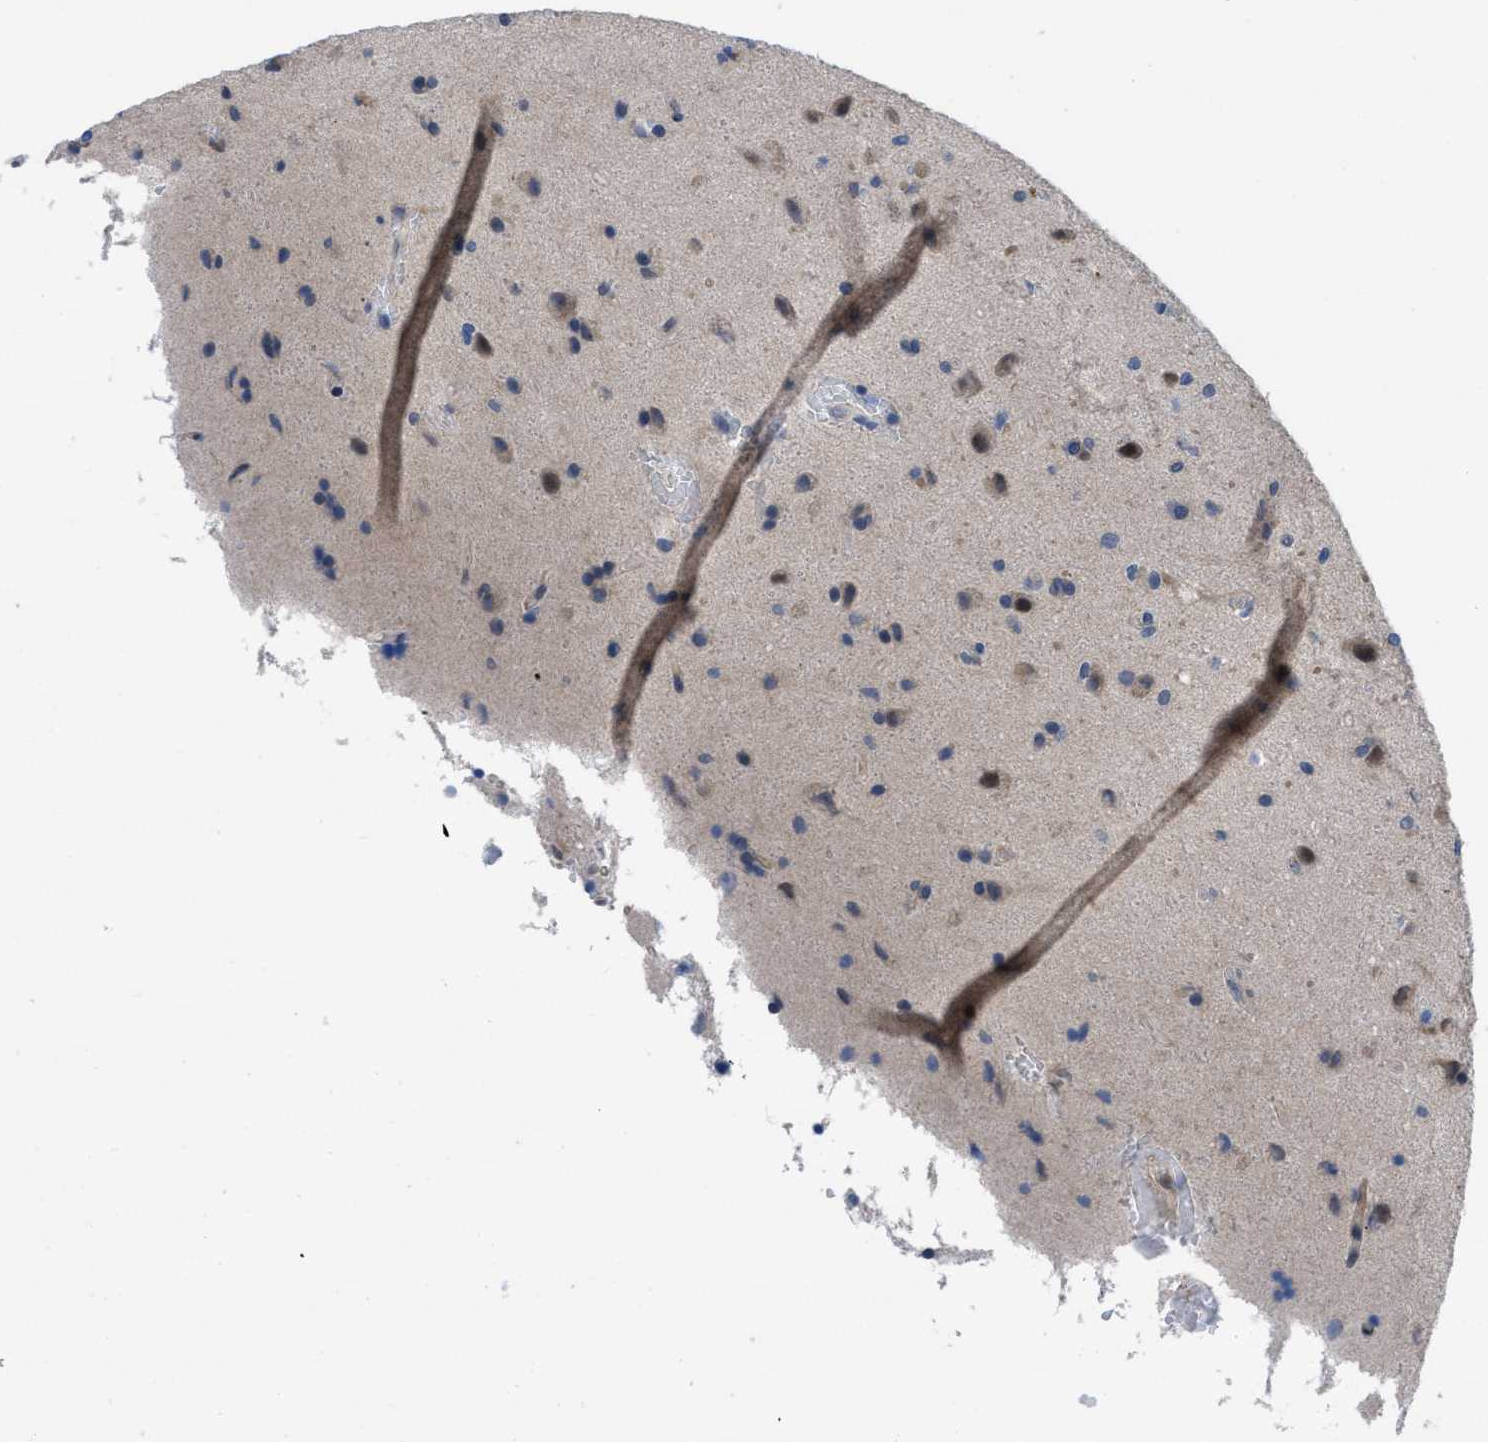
{"staining": {"intensity": "negative", "quantity": "none", "location": "none"}, "tissue": "glioma", "cell_type": "Tumor cells", "image_type": "cancer", "snomed": [{"axis": "morphology", "description": "Glioma, malignant, High grade"}, {"axis": "topography", "description": "Brain"}], "caption": "Immunohistochemistry histopathology image of neoplastic tissue: glioma stained with DAB demonstrates no significant protein positivity in tumor cells.", "gene": "IL17RE", "patient": {"sex": "male", "age": 72}}